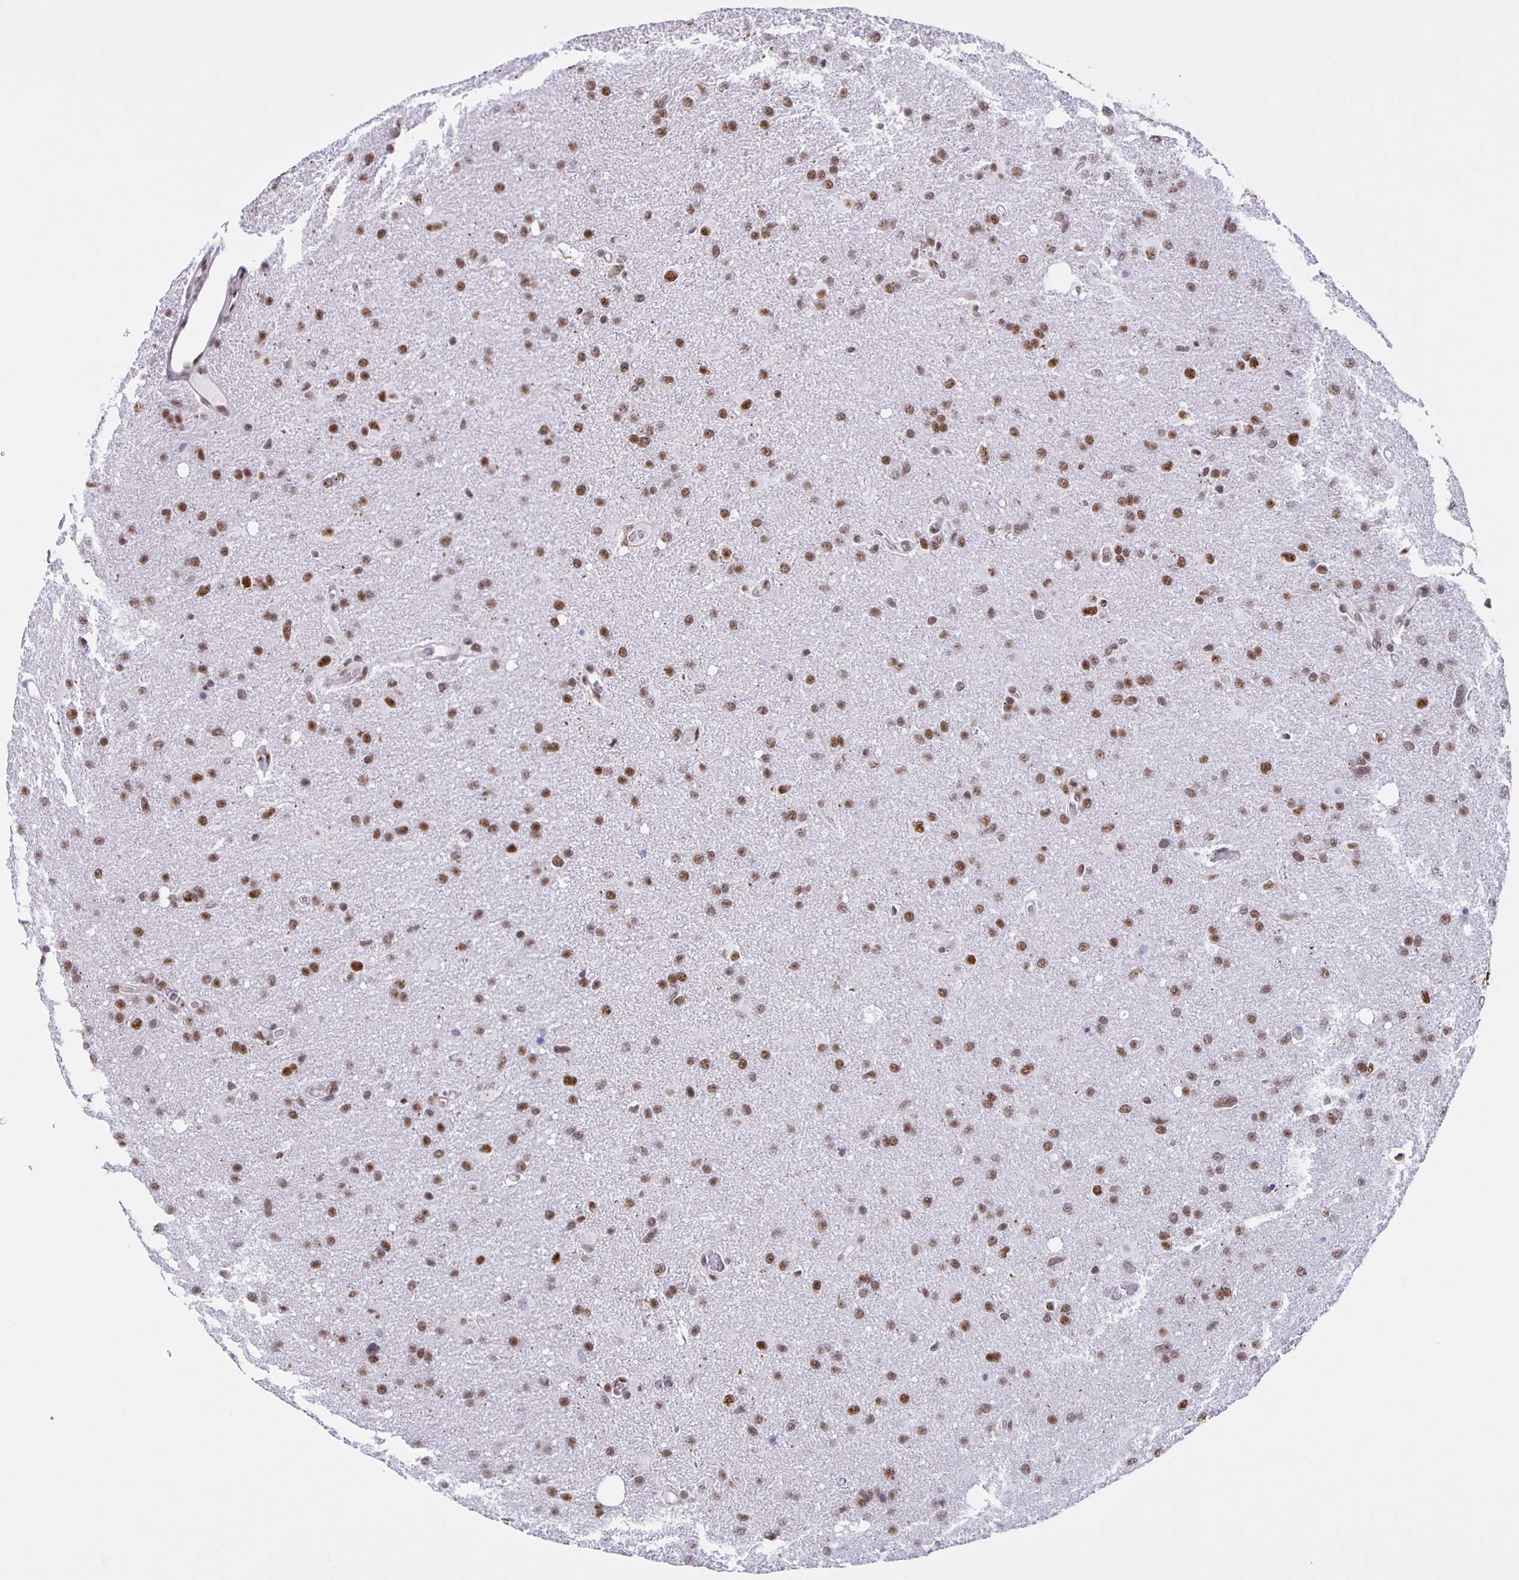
{"staining": {"intensity": "moderate", "quantity": ">75%", "location": "nuclear"}, "tissue": "glioma", "cell_type": "Tumor cells", "image_type": "cancer", "snomed": [{"axis": "morphology", "description": "Glioma, malignant, High grade"}, {"axis": "topography", "description": "Brain"}], "caption": "Glioma stained with a brown dye exhibits moderate nuclear positive staining in about >75% of tumor cells.", "gene": "ZRANB2", "patient": {"sex": "male", "age": 53}}